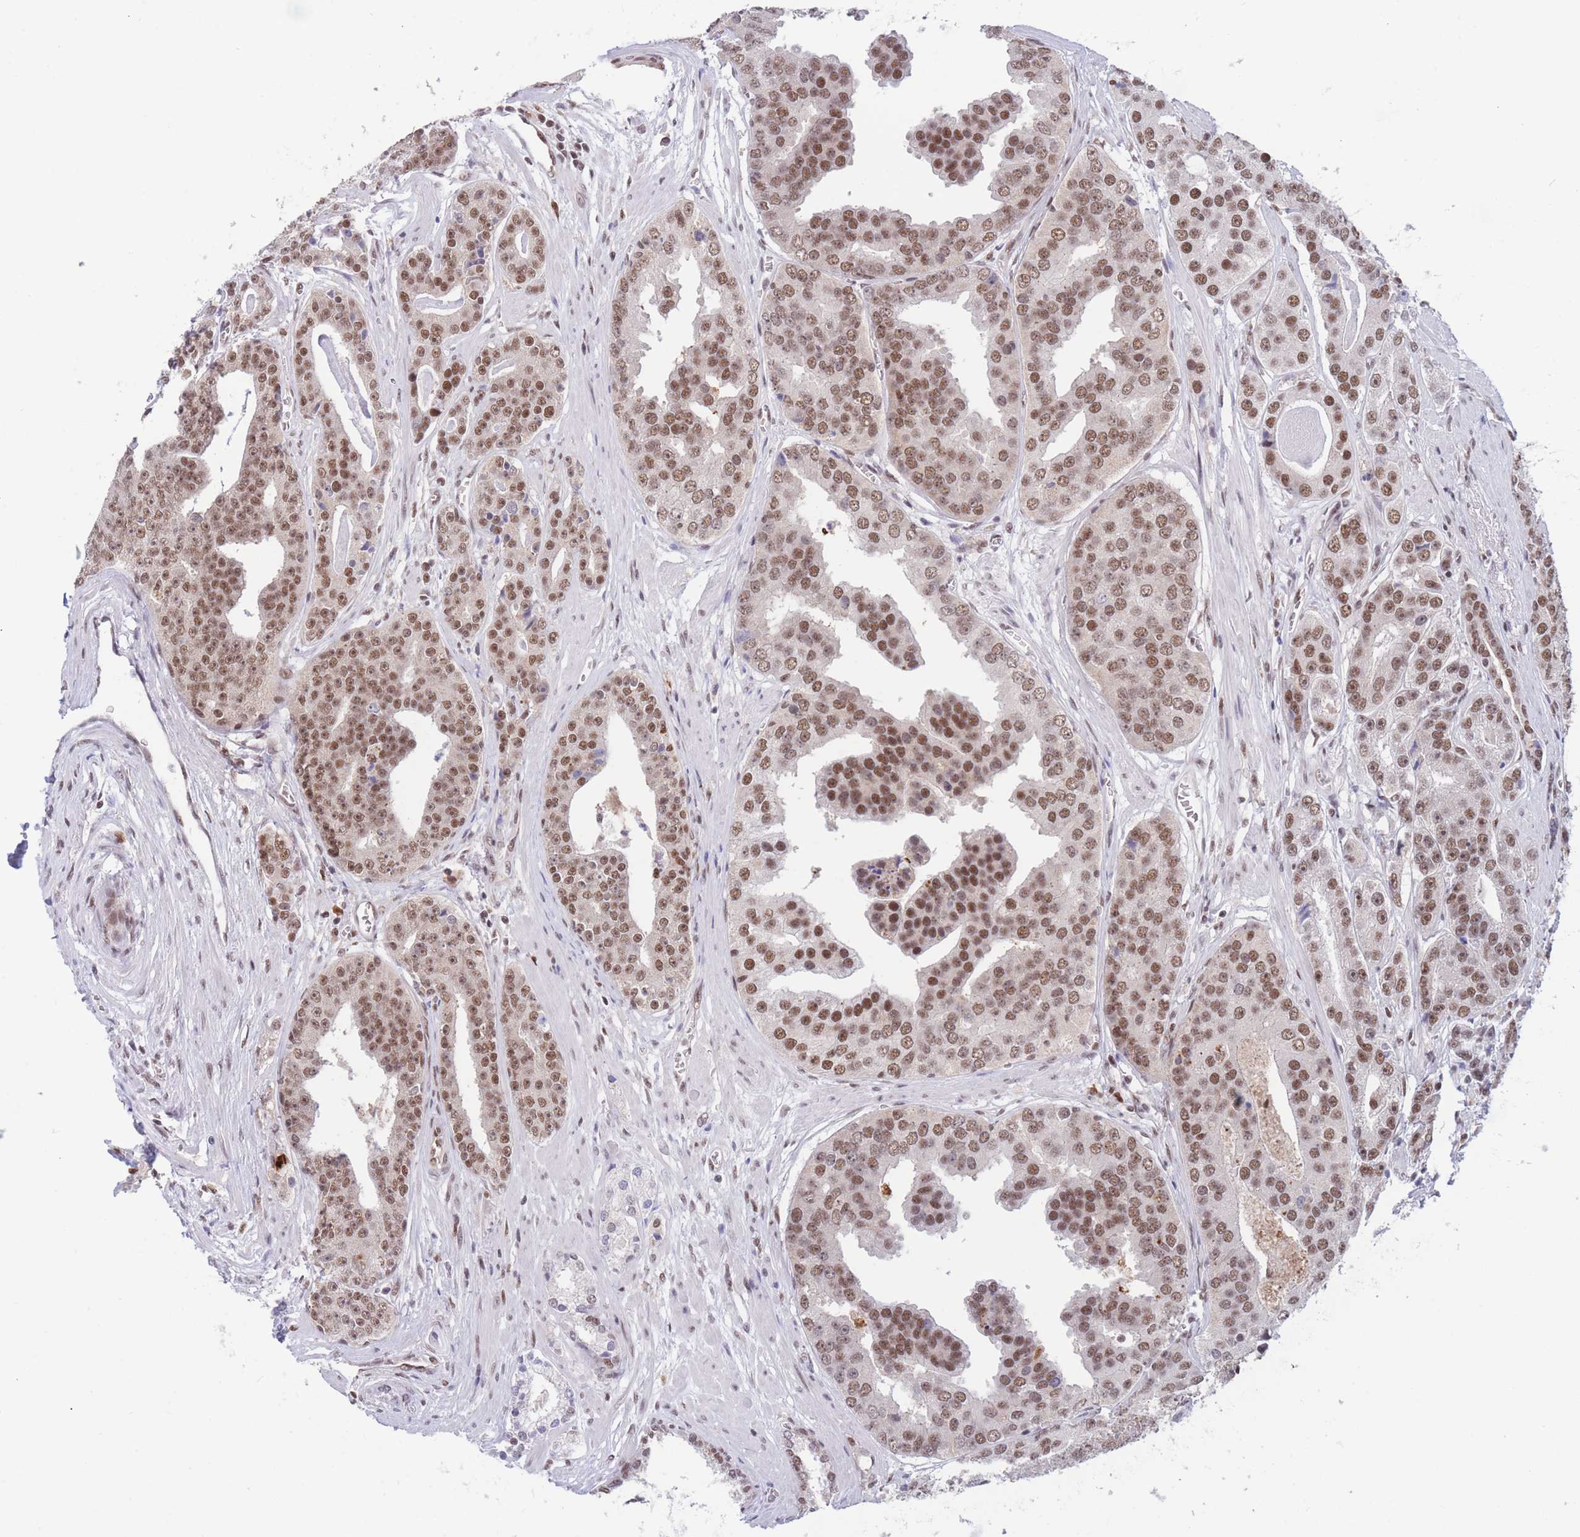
{"staining": {"intensity": "moderate", "quantity": ">75%", "location": "nuclear"}, "tissue": "prostate cancer", "cell_type": "Tumor cells", "image_type": "cancer", "snomed": [{"axis": "morphology", "description": "Adenocarcinoma, High grade"}, {"axis": "topography", "description": "Prostate"}], "caption": "Prostate adenocarcinoma (high-grade) stained with IHC reveals moderate nuclear staining in about >75% of tumor cells. The protein of interest is shown in brown color, while the nuclei are stained blue.", "gene": "SMAD9", "patient": {"sex": "male", "age": 71}}